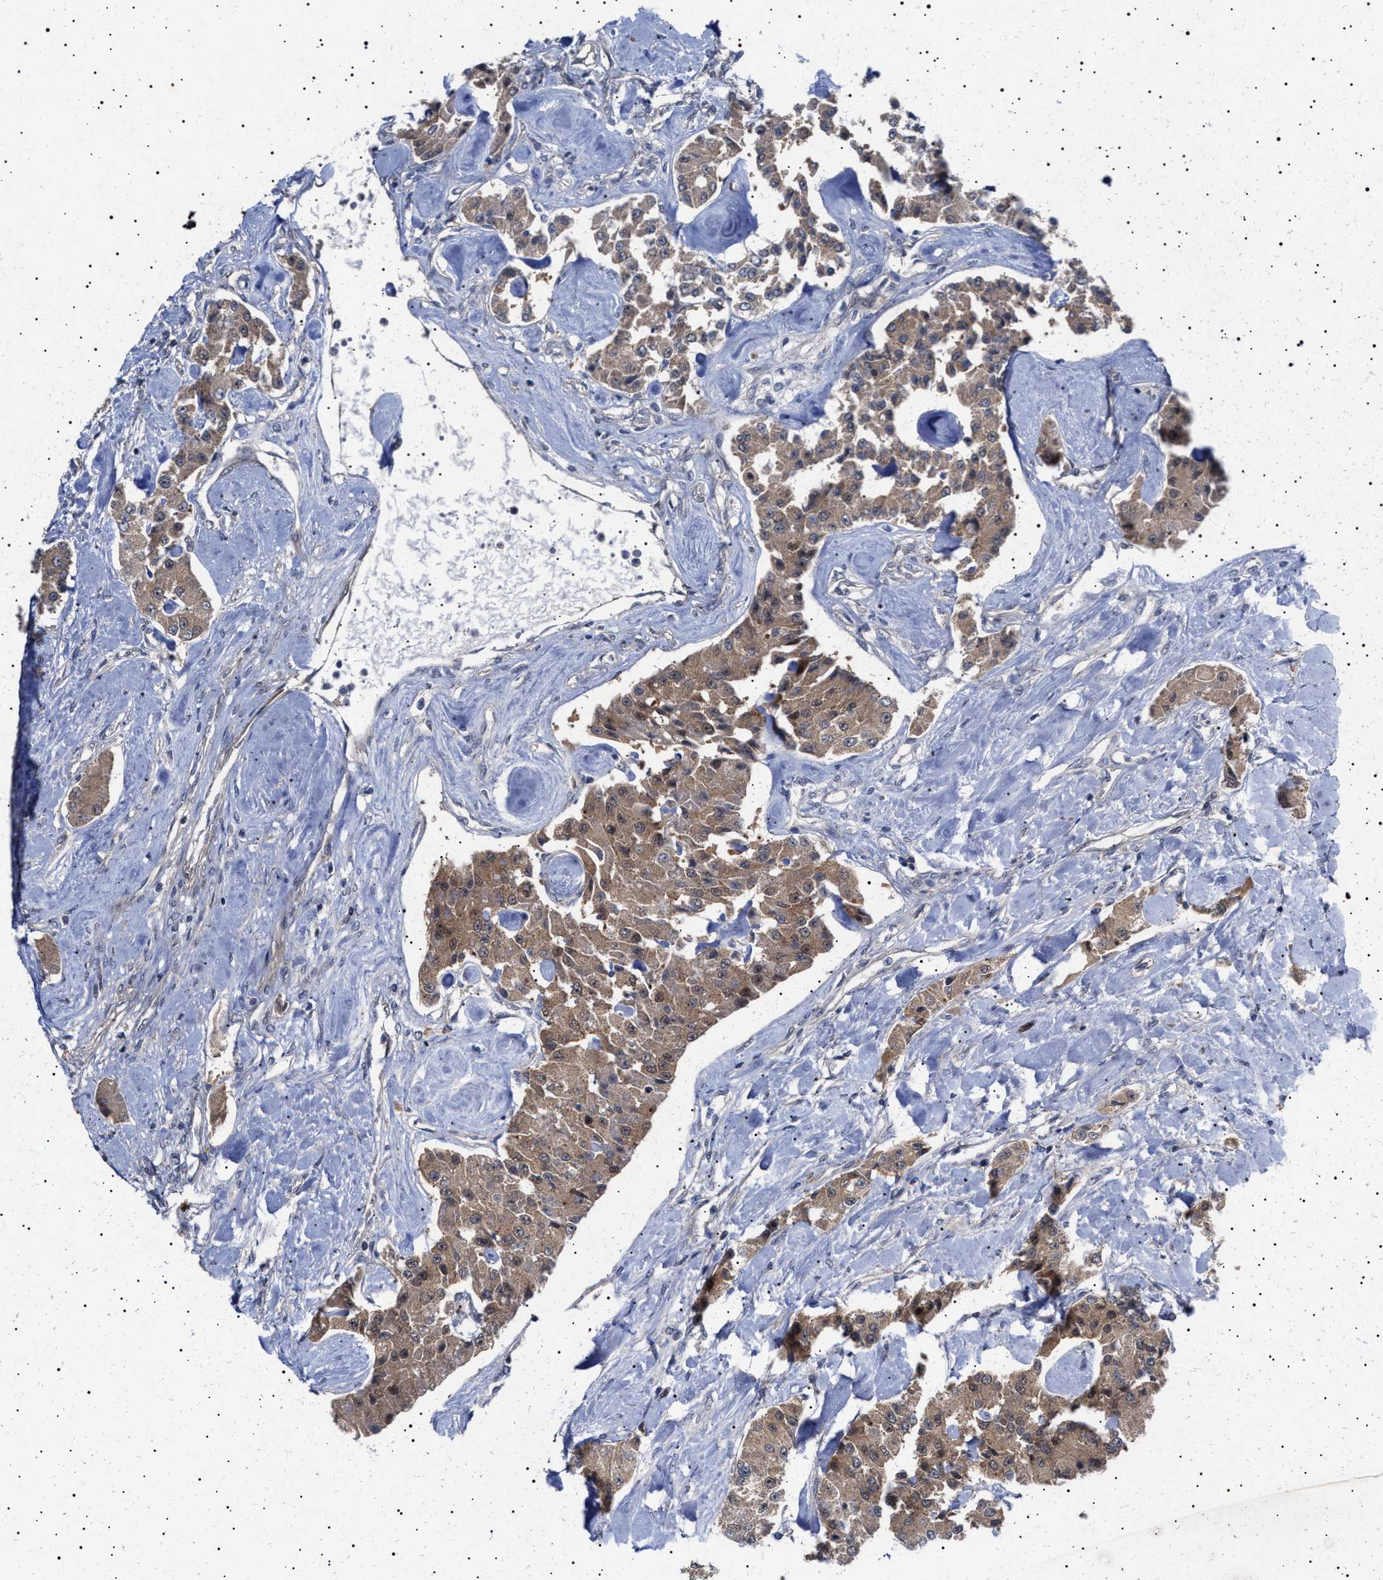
{"staining": {"intensity": "moderate", "quantity": ">75%", "location": "cytoplasmic/membranous"}, "tissue": "carcinoid", "cell_type": "Tumor cells", "image_type": "cancer", "snomed": [{"axis": "morphology", "description": "Carcinoid, malignant, NOS"}, {"axis": "topography", "description": "Pancreas"}], "caption": "This is a photomicrograph of immunohistochemistry (IHC) staining of carcinoid, which shows moderate positivity in the cytoplasmic/membranous of tumor cells.", "gene": "NPLOC4", "patient": {"sex": "male", "age": 41}}